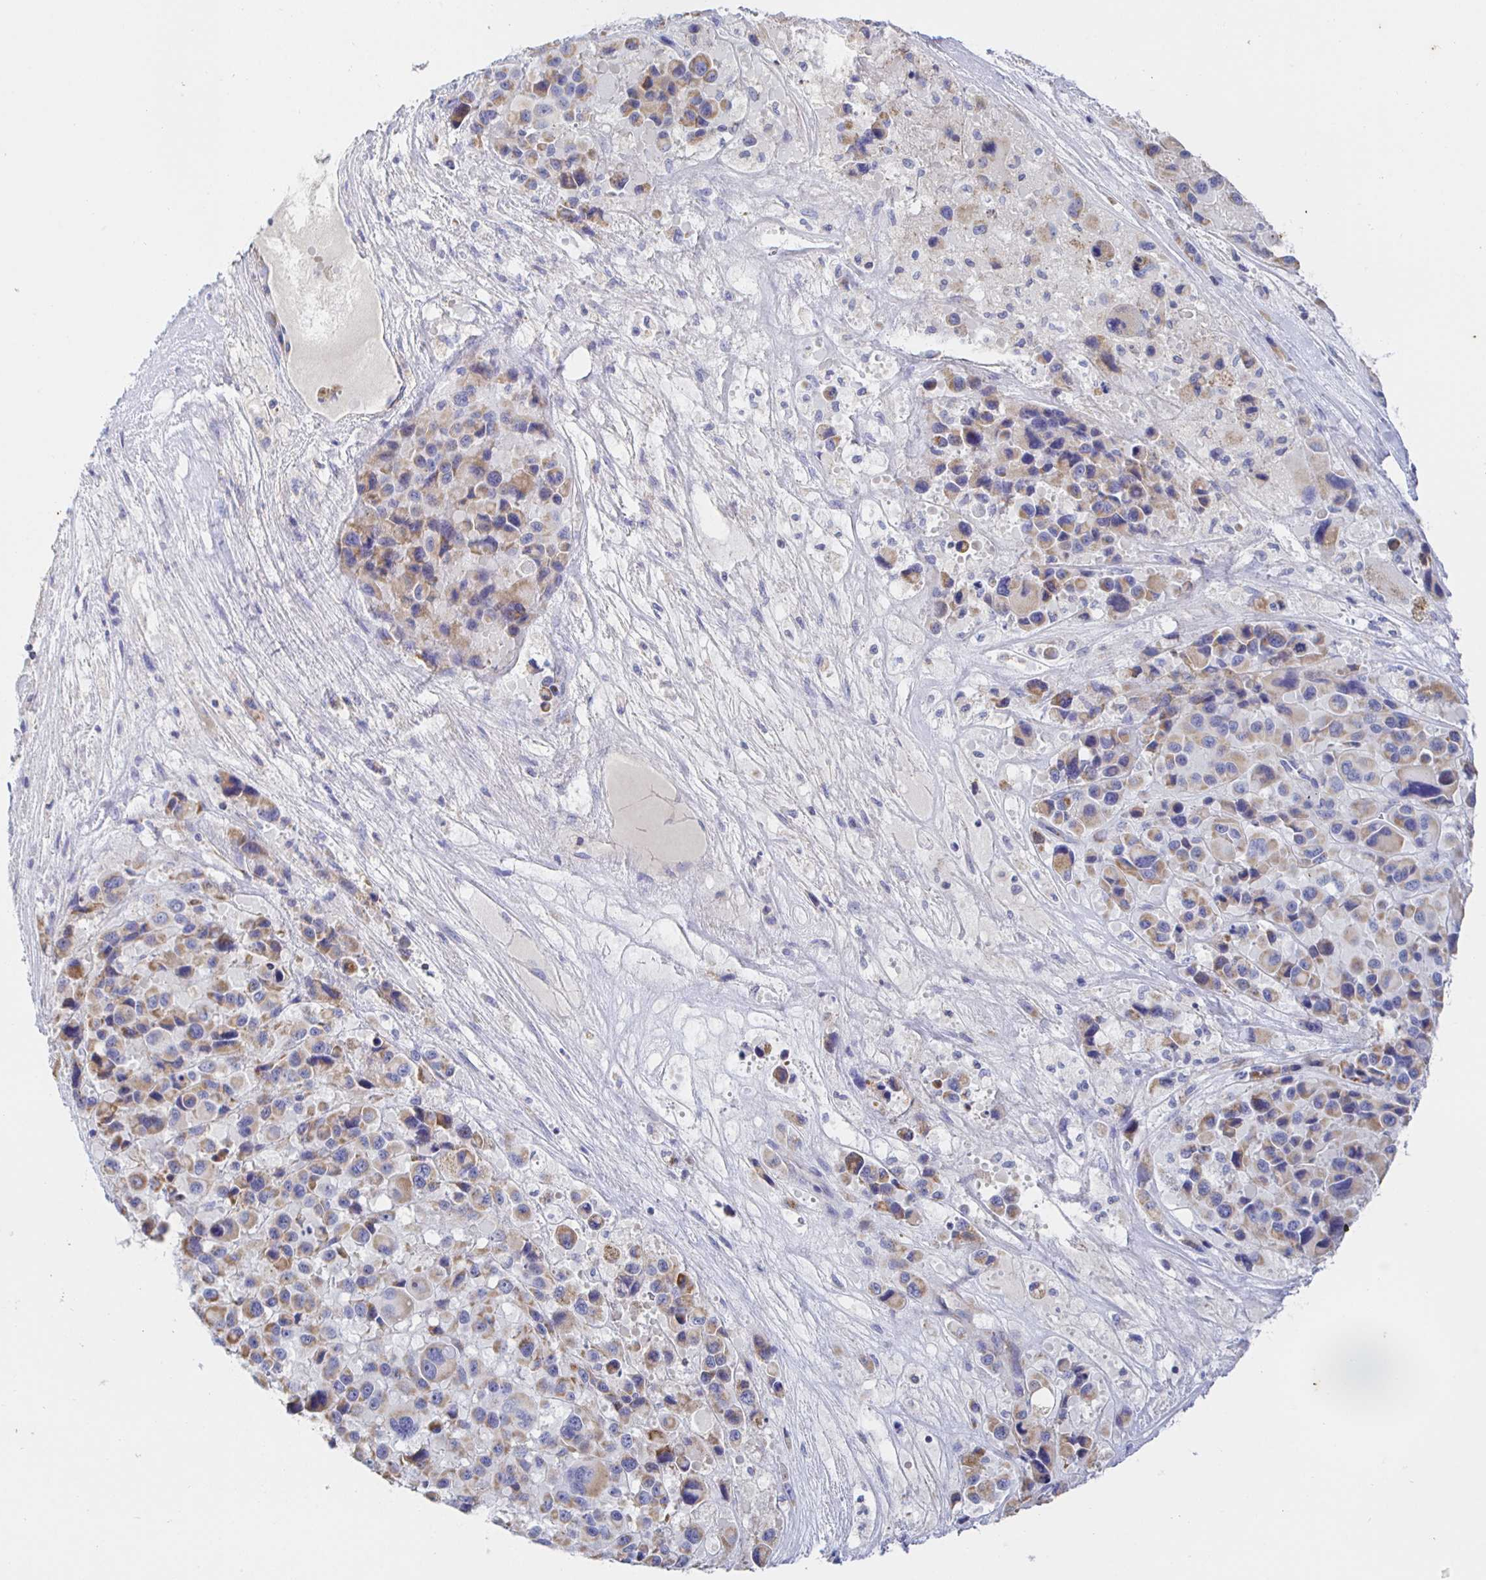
{"staining": {"intensity": "moderate", "quantity": ">75%", "location": "cytoplasmic/membranous"}, "tissue": "melanoma", "cell_type": "Tumor cells", "image_type": "cancer", "snomed": [{"axis": "morphology", "description": "Malignant melanoma, Metastatic site"}, {"axis": "topography", "description": "Lymph node"}], "caption": "IHC image of neoplastic tissue: melanoma stained using immunohistochemistry (IHC) exhibits medium levels of moderate protein expression localized specifically in the cytoplasmic/membranous of tumor cells, appearing as a cytoplasmic/membranous brown color.", "gene": "SYNGR4", "patient": {"sex": "female", "age": 65}}